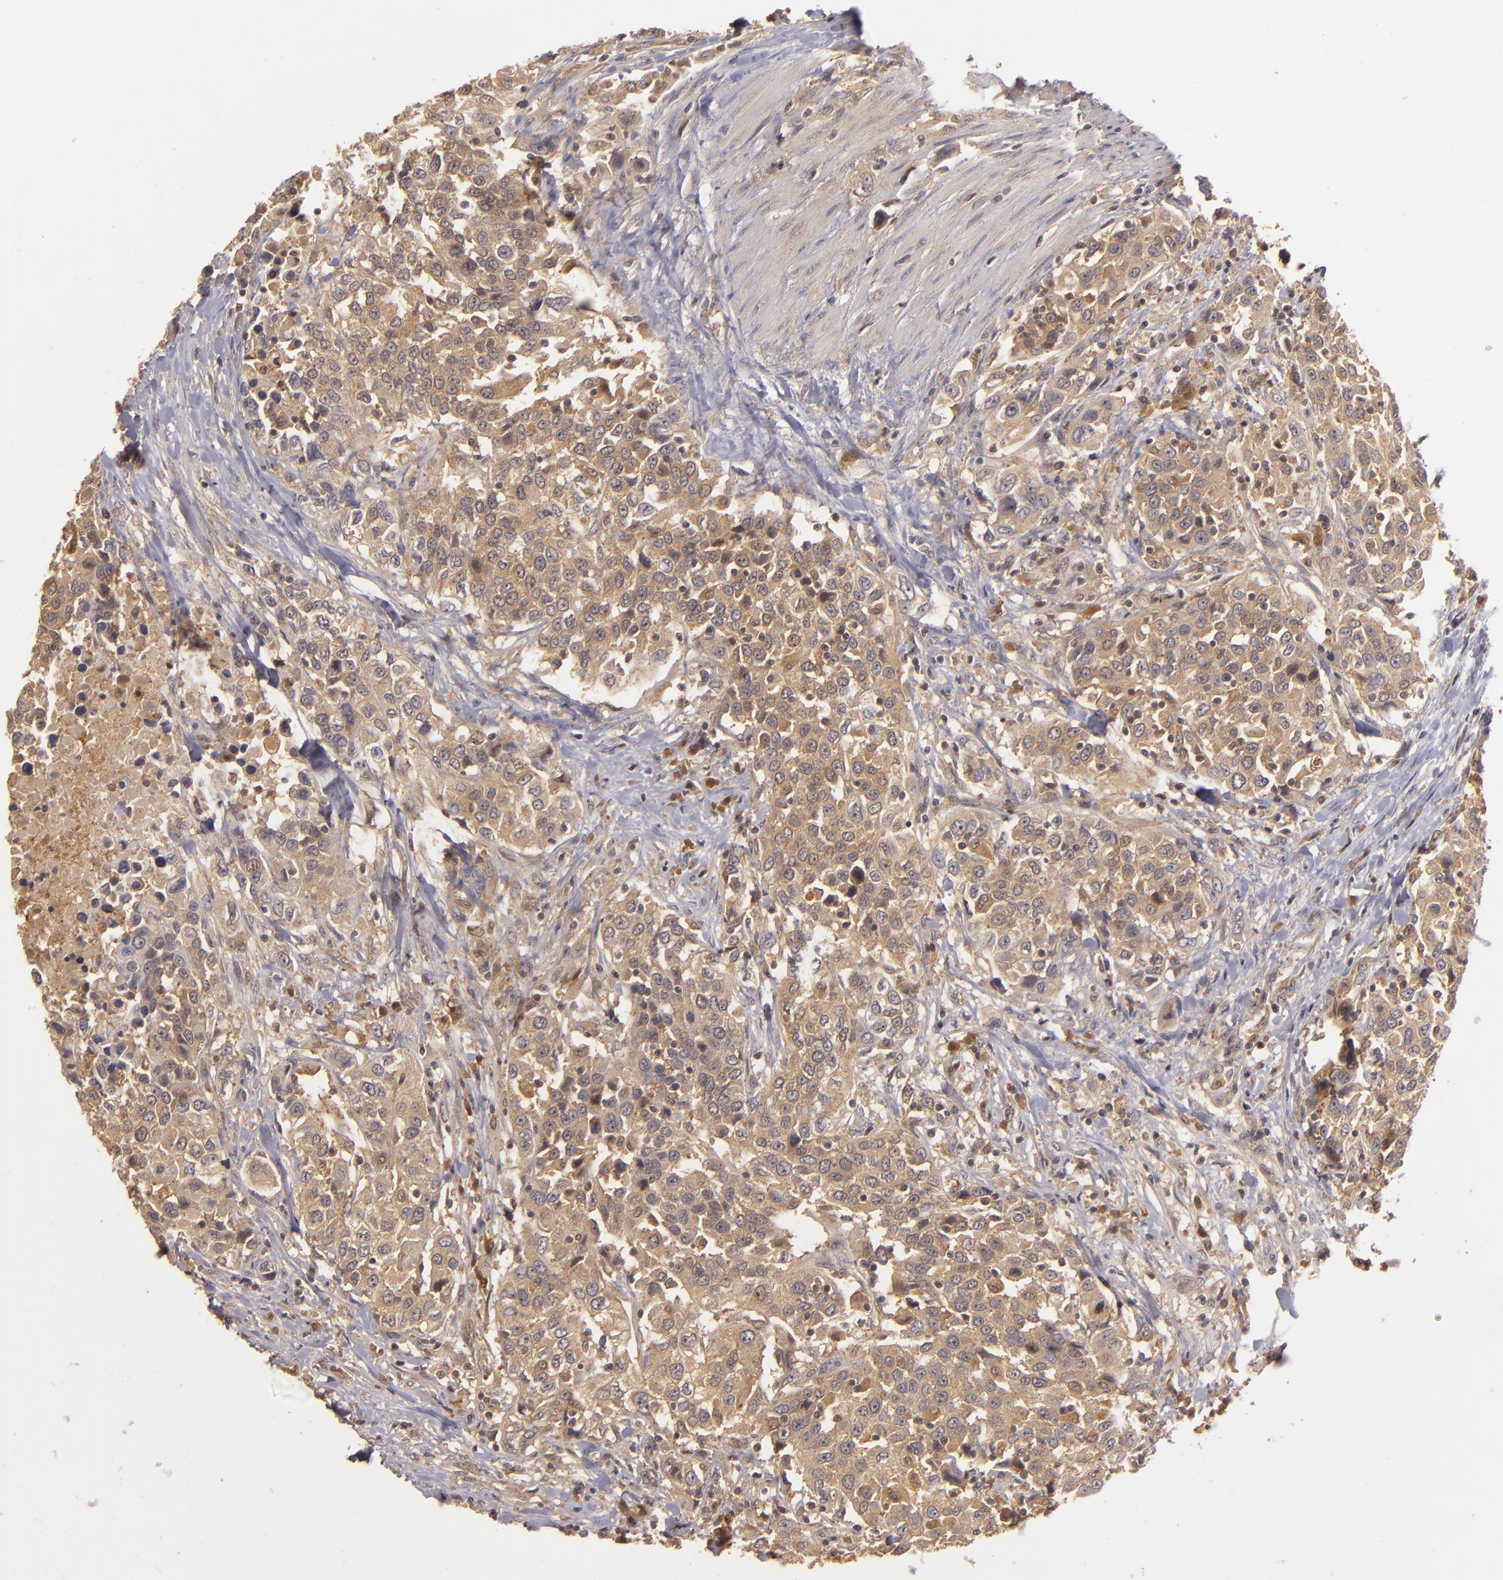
{"staining": {"intensity": "strong", "quantity": ">75%", "location": "cytoplasmic/membranous"}, "tissue": "urothelial cancer", "cell_type": "Tumor cells", "image_type": "cancer", "snomed": [{"axis": "morphology", "description": "Urothelial carcinoma, High grade"}, {"axis": "topography", "description": "Urinary bladder"}], "caption": "Human urothelial carcinoma (high-grade) stained with a brown dye exhibits strong cytoplasmic/membranous positive positivity in approximately >75% of tumor cells.", "gene": "PRKCD", "patient": {"sex": "female", "age": 80}}